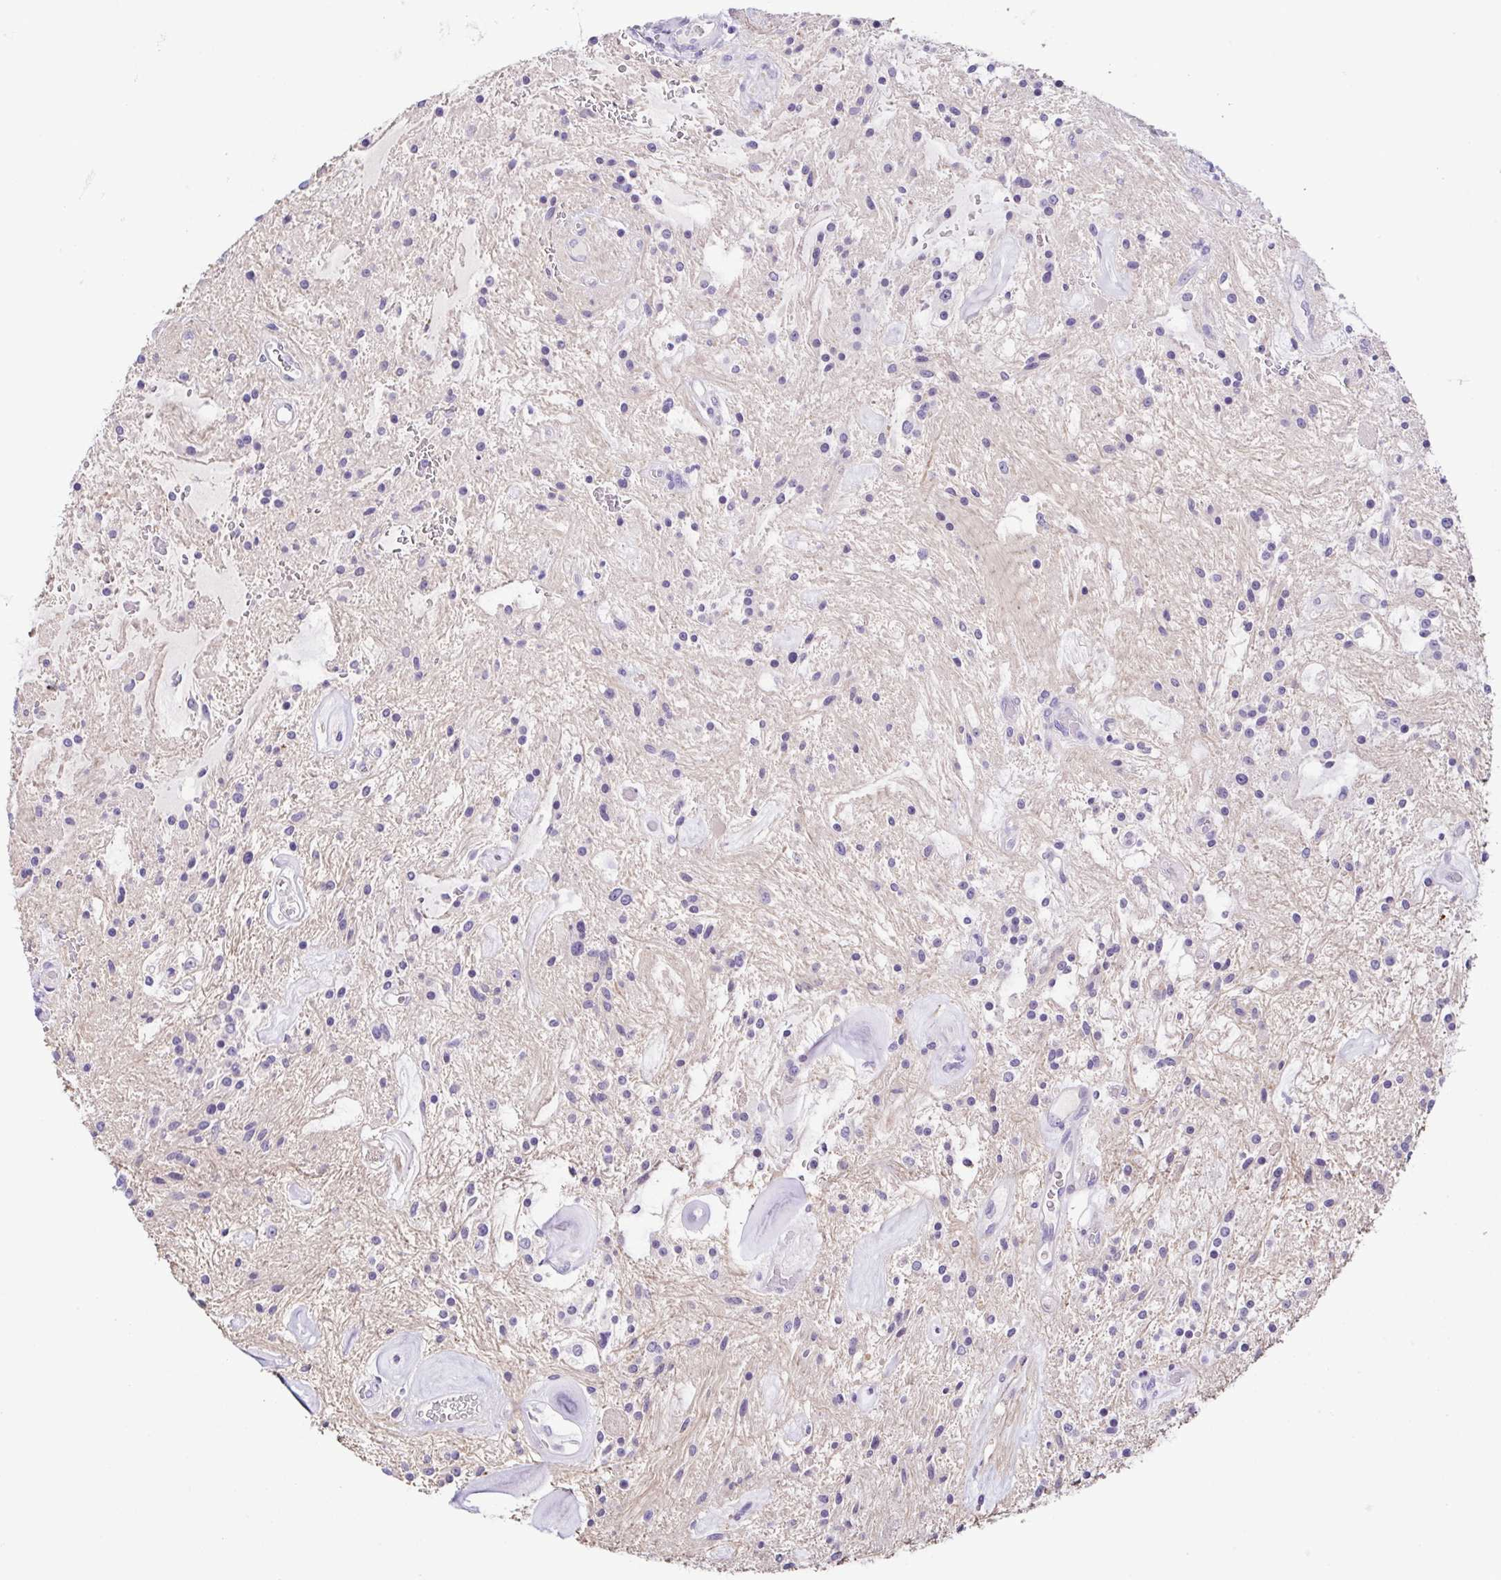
{"staining": {"intensity": "negative", "quantity": "none", "location": "none"}, "tissue": "glioma", "cell_type": "Tumor cells", "image_type": "cancer", "snomed": [{"axis": "morphology", "description": "Glioma, malignant, Low grade"}, {"axis": "topography", "description": "Cerebellum"}], "caption": "This is an immunohistochemistry (IHC) photomicrograph of malignant low-grade glioma. There is no positivity in tumor cells.", "gene": "TERT", "patient": {"sex": "female", "age": 14}}